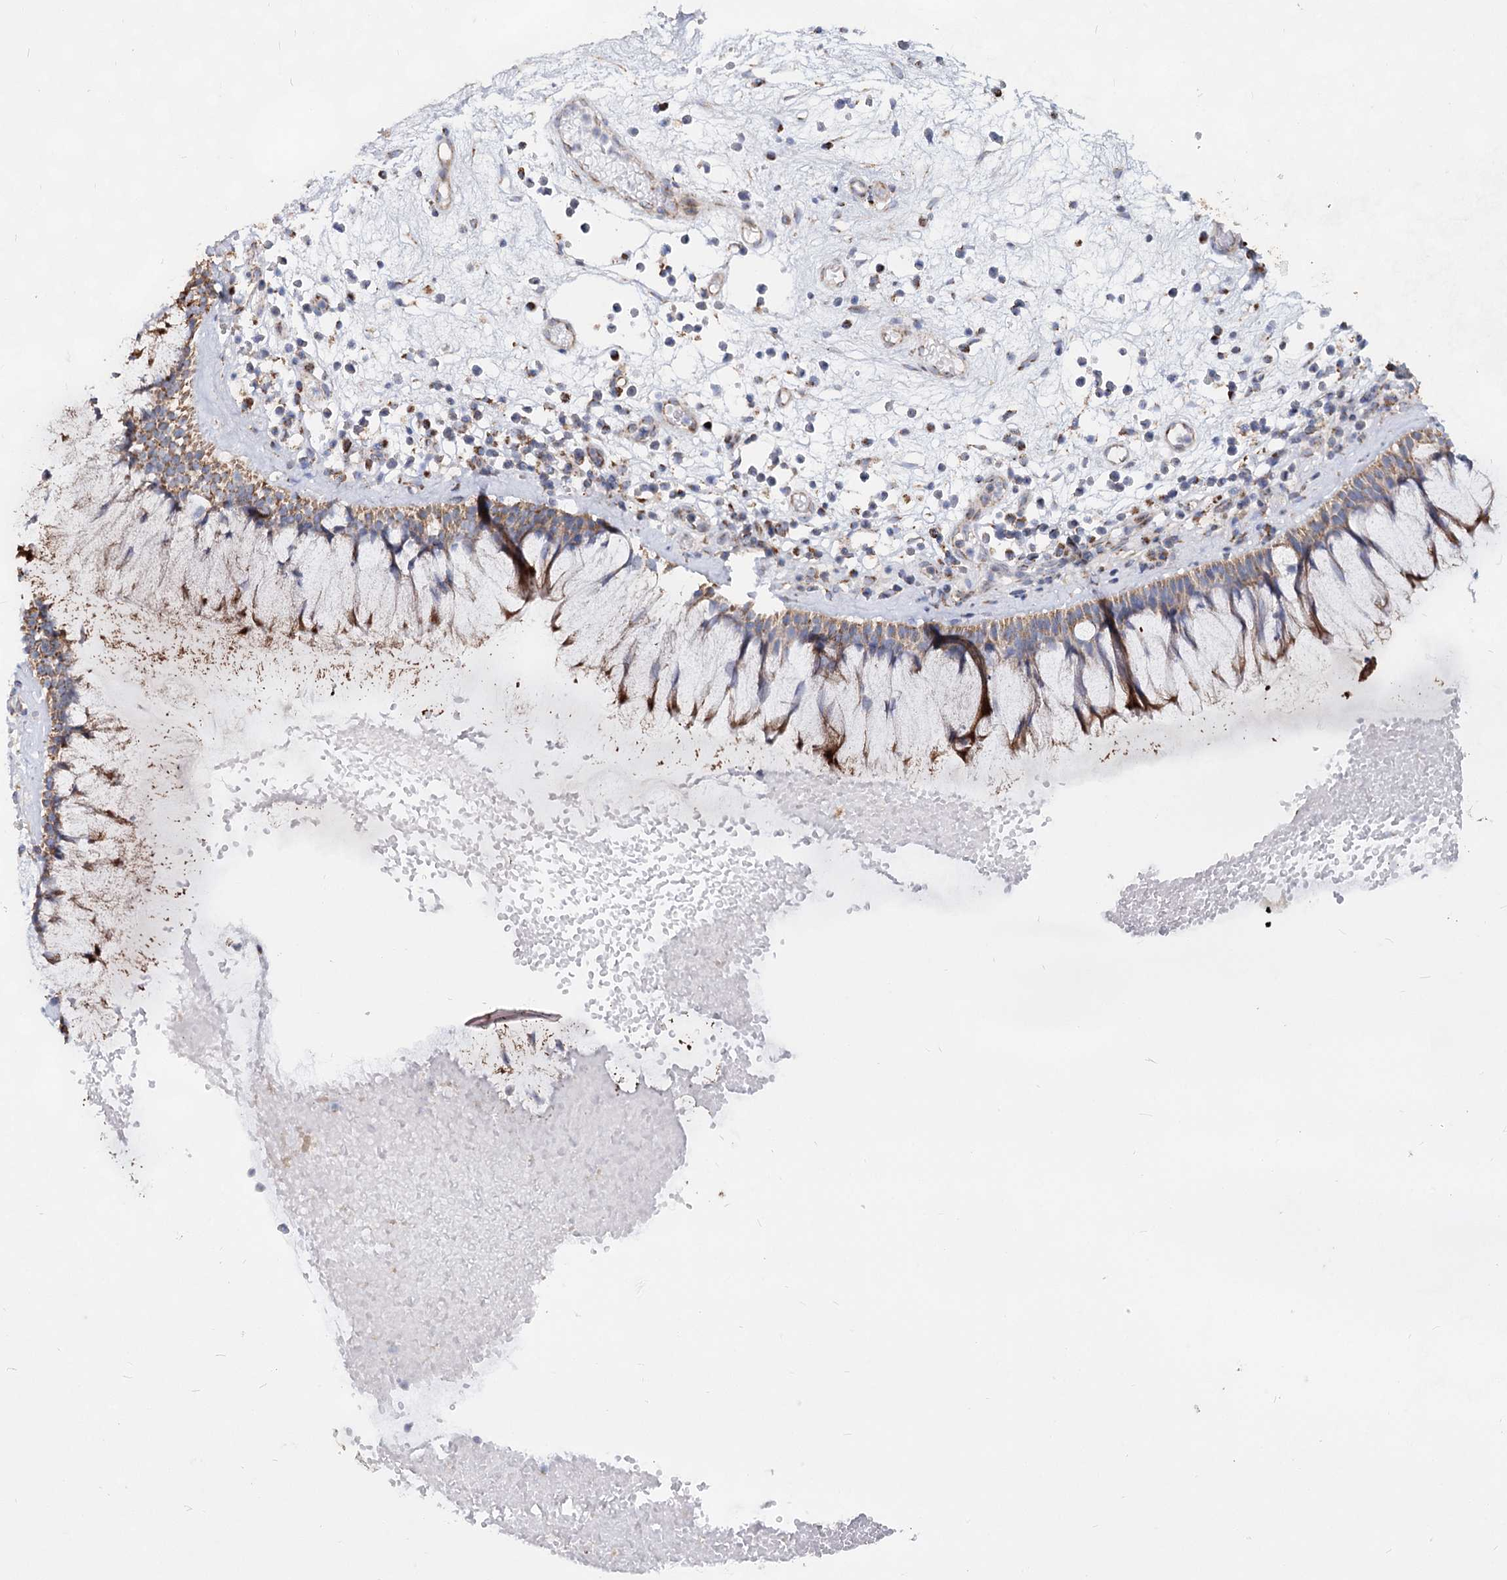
{"staining": {"intensity": "moderate", "quantity": ">75%", "location": "cytoplasmic/membranous"}, "tissue": "nasopharynx", "cell_type": "Respiratory epithelial cells", "image_type": "normal", "snomed": [{"axis": "morphology", "description": "Normal tissue, NOS"}, {"axis": "morphology", "description": "Inflammation, NOS"}, {"axis": "topography", "description": "Nasopharynx"}], "caption": "The immunohistochemical stain highlights moderate cytoplasmic/membranous staining in respiratory epithelial cells of normal nasopharynx. The staining is performed using DAB brown chromogen to label protein expression. The nuclei are counter-stained blue using hematoxylin.", "gene": "CCDC73", "patient": {"sex": "male", "age": 70}}